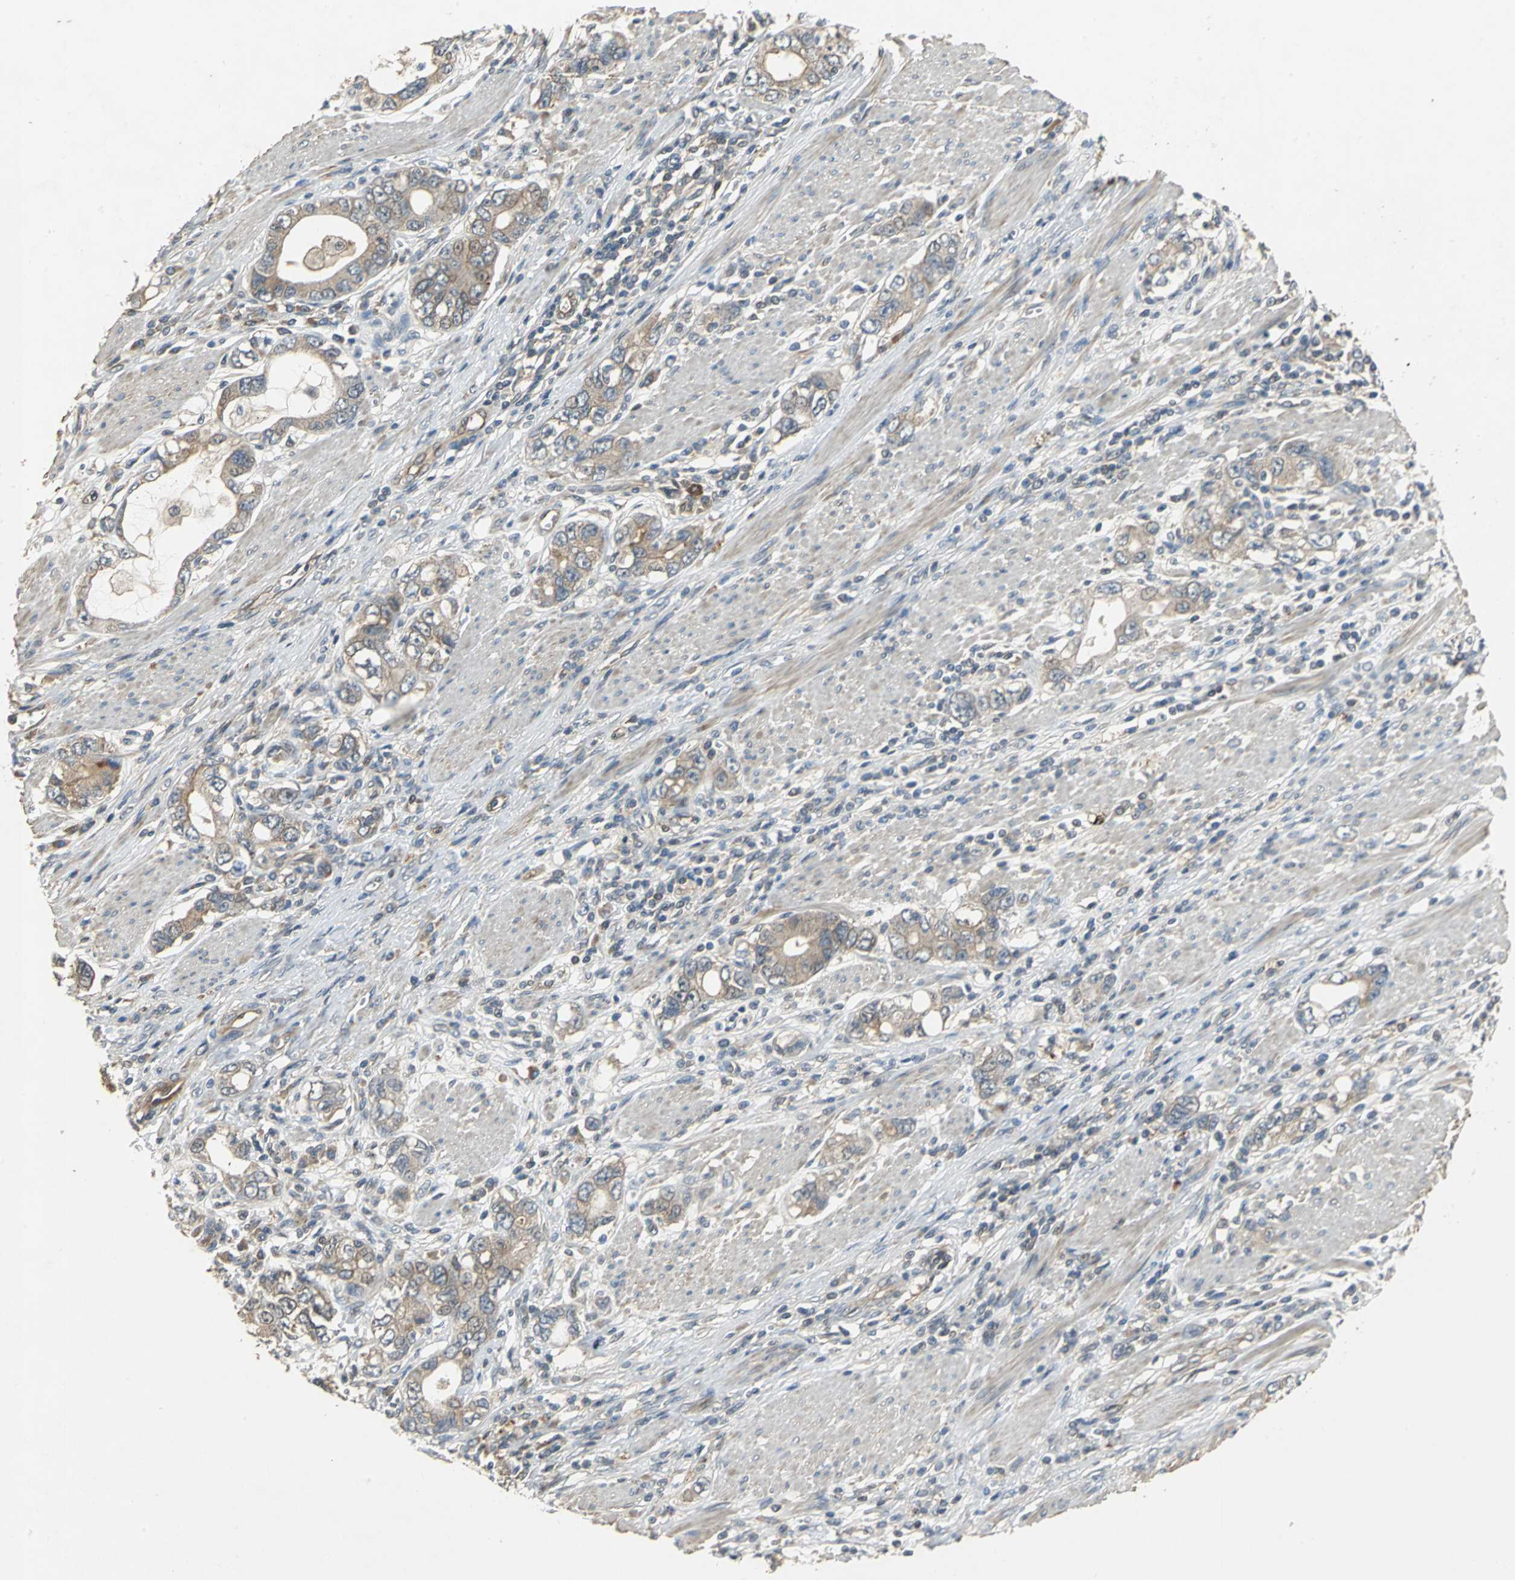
{"staining": {"intensity": "moderate", "quantity": ">75%", "location": "cytoplasmic/membranous"}, "tissue": "stomach cancer", "cell_type": "Tumor cells", "image_type": "cancer", "snomed": [{"axis": "morphology", "description": "Adenocarcinoma, NOS"}, {"axis": "topography", "description": "Stomach, lower"}], "caption": "An immunohistochemistry histopathology image of neoplastic tissue is shown. Protein staining in brown highlights moderate cytoplasmic/membranous positivity in stomach adenocarcinoma within tumor cells.", "gene": "MET", "patient": {"sex": "female", "age": 93}}